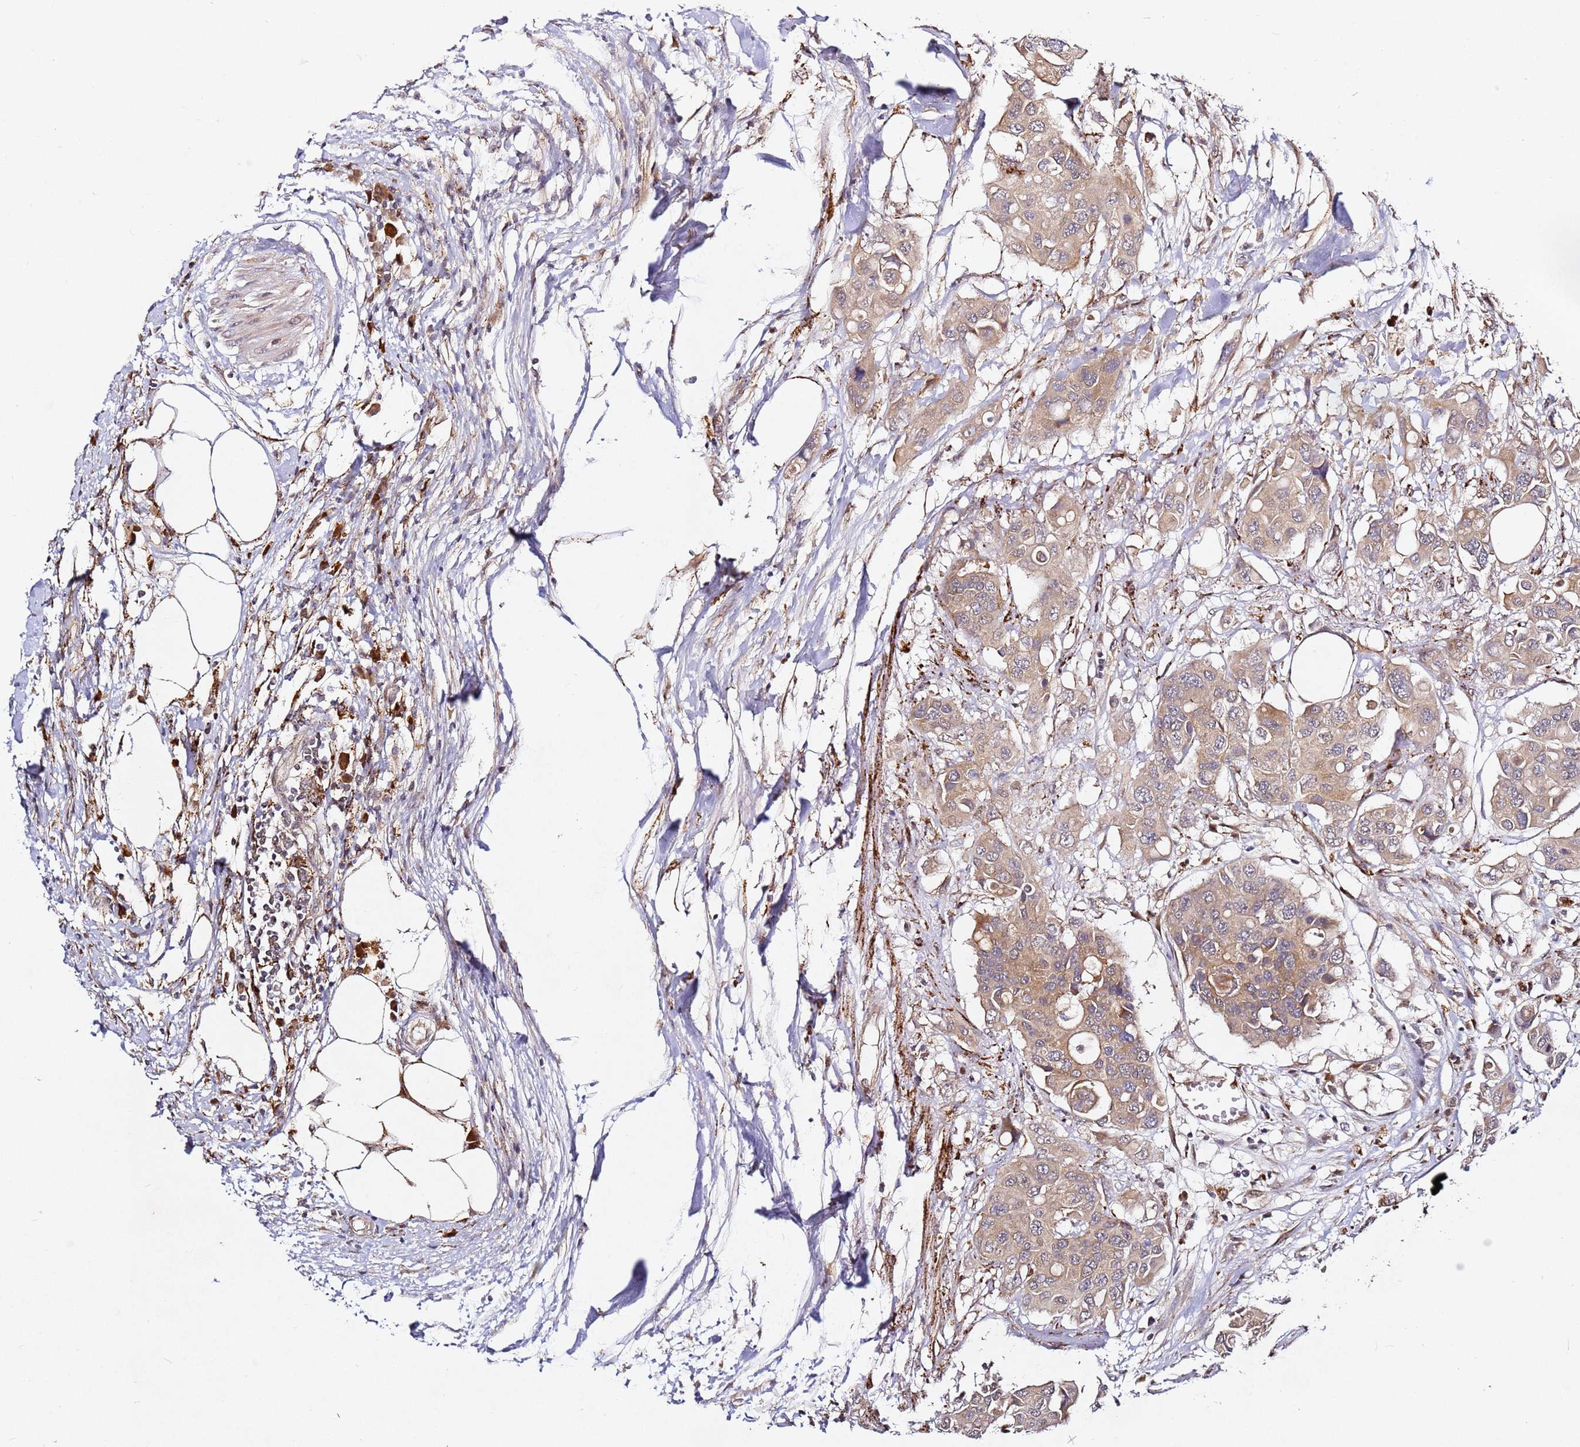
{"staining": {"intensity": "moderate", "quantity": ">75%", "location": "cytoplasmic/membranous"}, "tissue": "colorectal cancer", "cell_type": "Tumor cells", "image_type": "cancer", "snomed": [{"axis": "morphology", "description": "Adenocarcinoma, NOS"}, {"axis": "topography", "description": "Colon"}], "caption": "Colorectal cancer (adenocarcinoma) stained with IHC displays moderate cytoplasmic/membranous expression in approximately >75% of tumor cells.", "gene": "ALG11", "patient": {"sex": "male", "age": 77}}